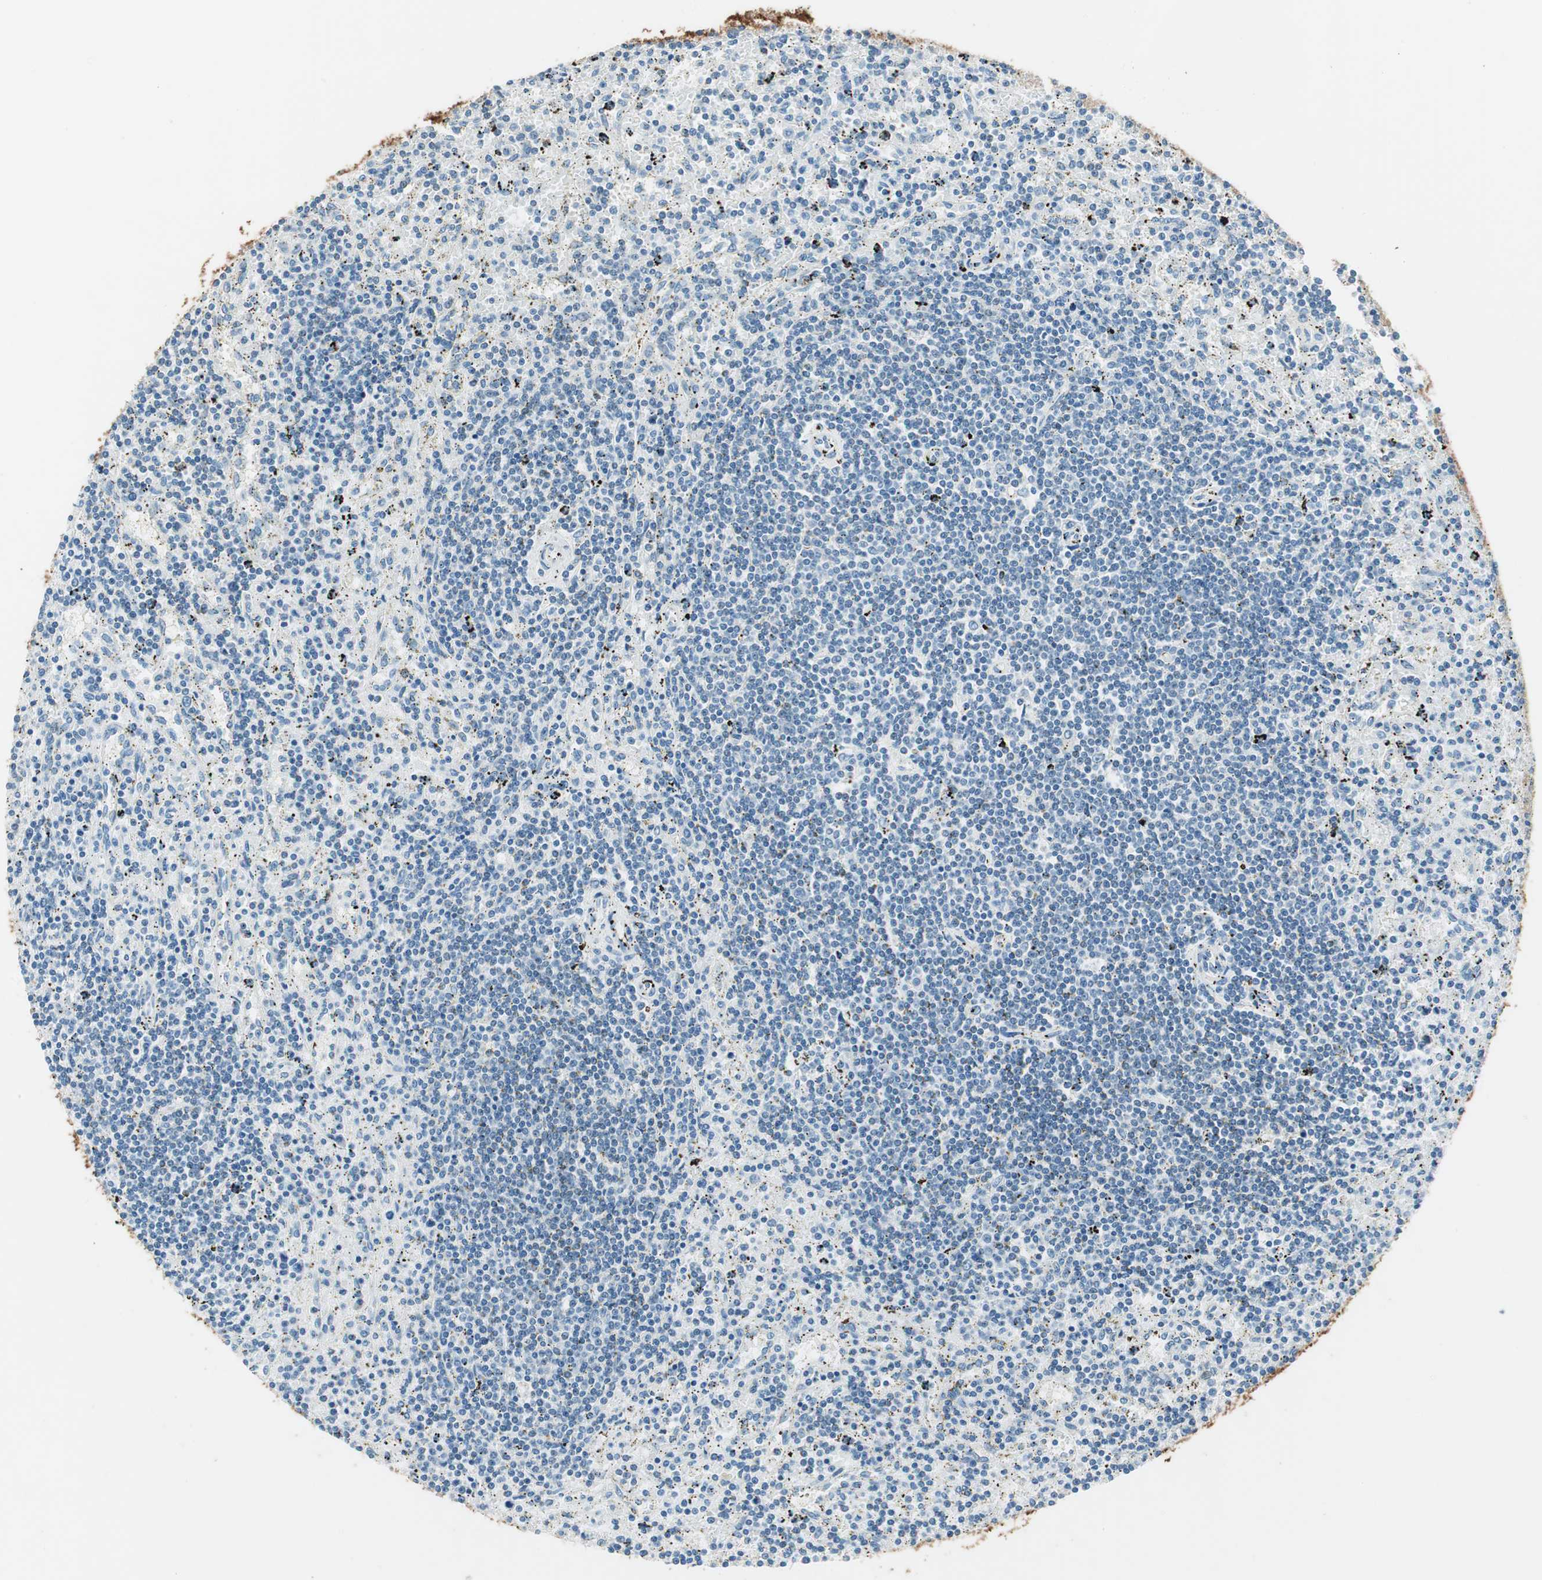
{"staining": {"intensity": "negative", "quantity": "none", "location": "none"}, "tissue": "lymphoma", "cell_type": "Tumor cells", "image_type": "cancer", "snomed": [{"axis": "morphology", "description": "Malignant lymphoma, non-Hodgkin's type, Low grade"}, {"axis": "topography", "description": "Spleen"}], "caption": "The micrograph demonstrates no significant positivity in tumor cells of lymphoma.", "gene": "GNAO1", "patient": {"sex": "male", "age": 76}}